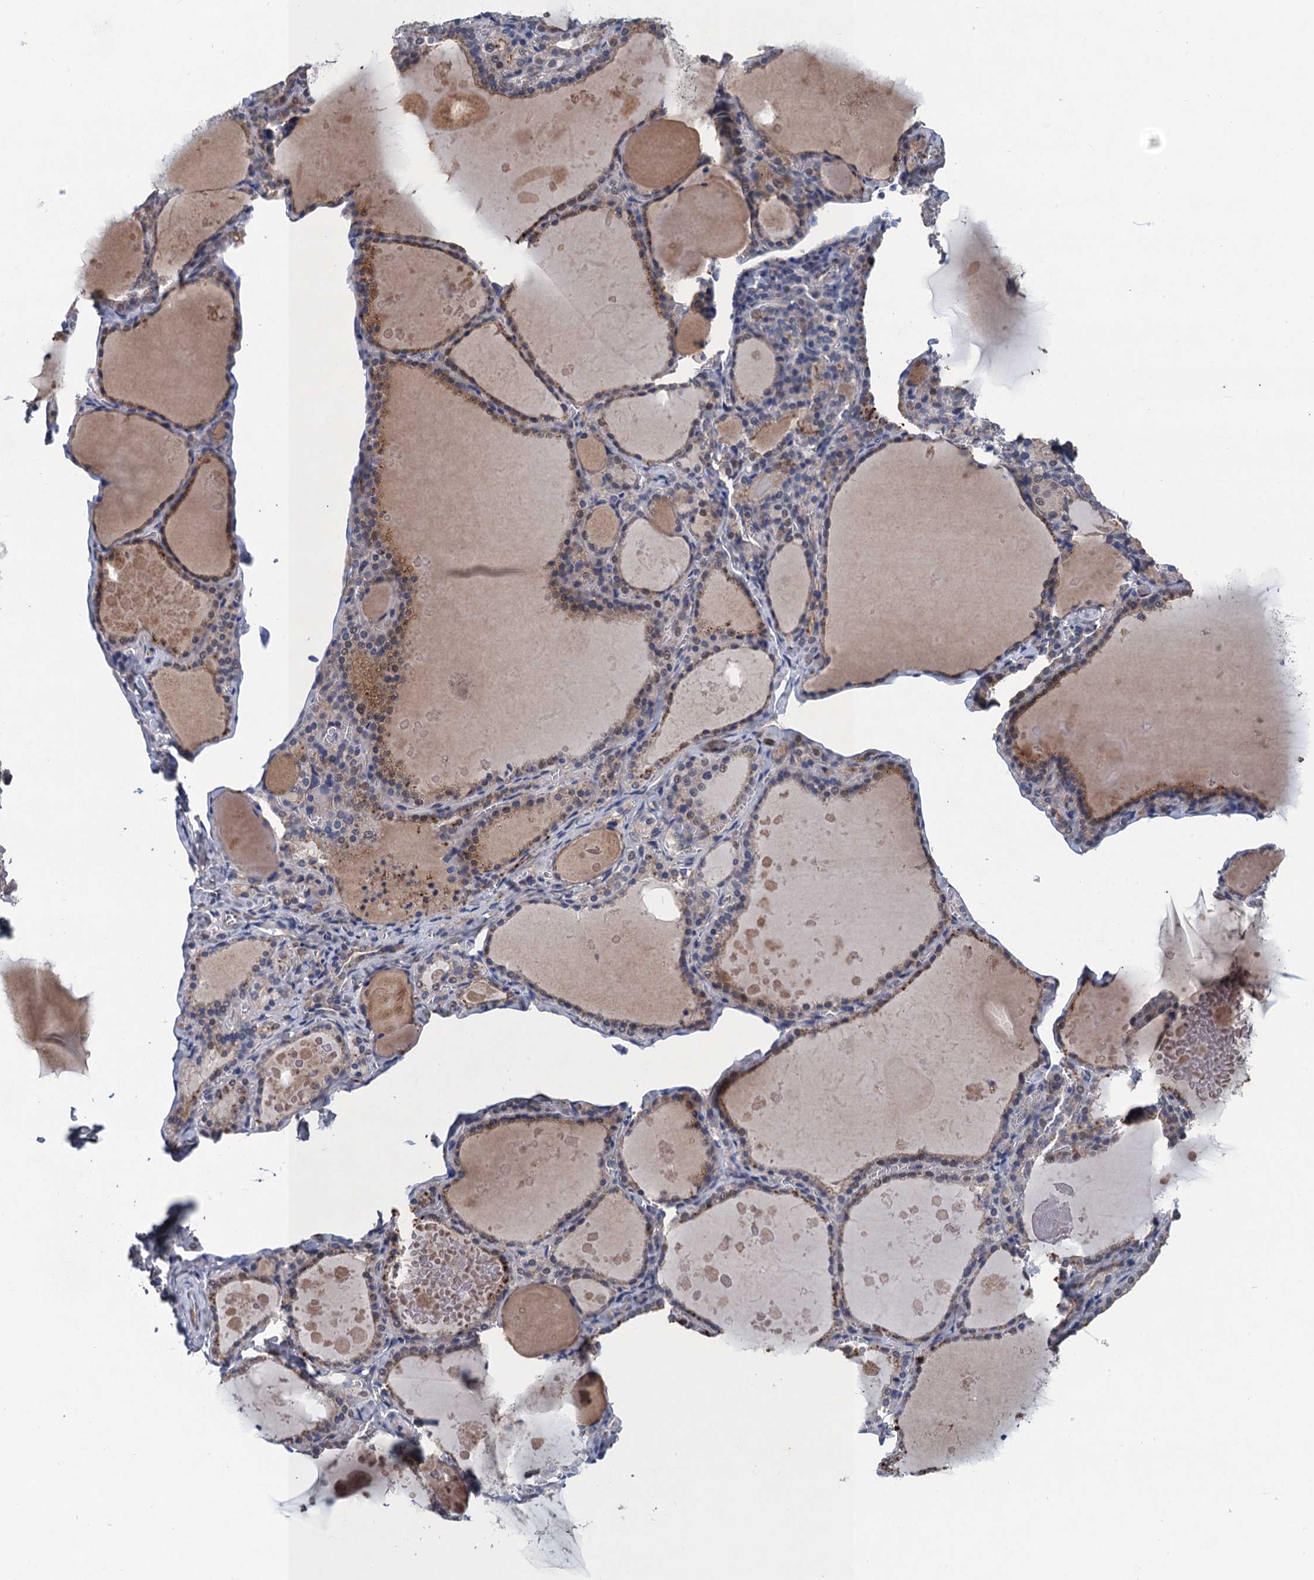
{"staining": {"intensity": "weak", "quantity": "25%-75%", "location": "cytoplasmic/membranous"}, "tissue": "thyroid gland", "cell_type": "Glandular cells", "image_type": "normal", "snomed": [{"axis": "morphology", "description": "Normal tissue, NOS"}, {"axis": "topography", "description": "Thyroid gland"}], "caption": "Weak cytoplasmic/membranous positivity for a protein is identified in about 25%-75% of glandular cells of normal thyroid gland using IHC.", "gene": "TRAF7", "patient": {"sex": "male", "age": 56}}